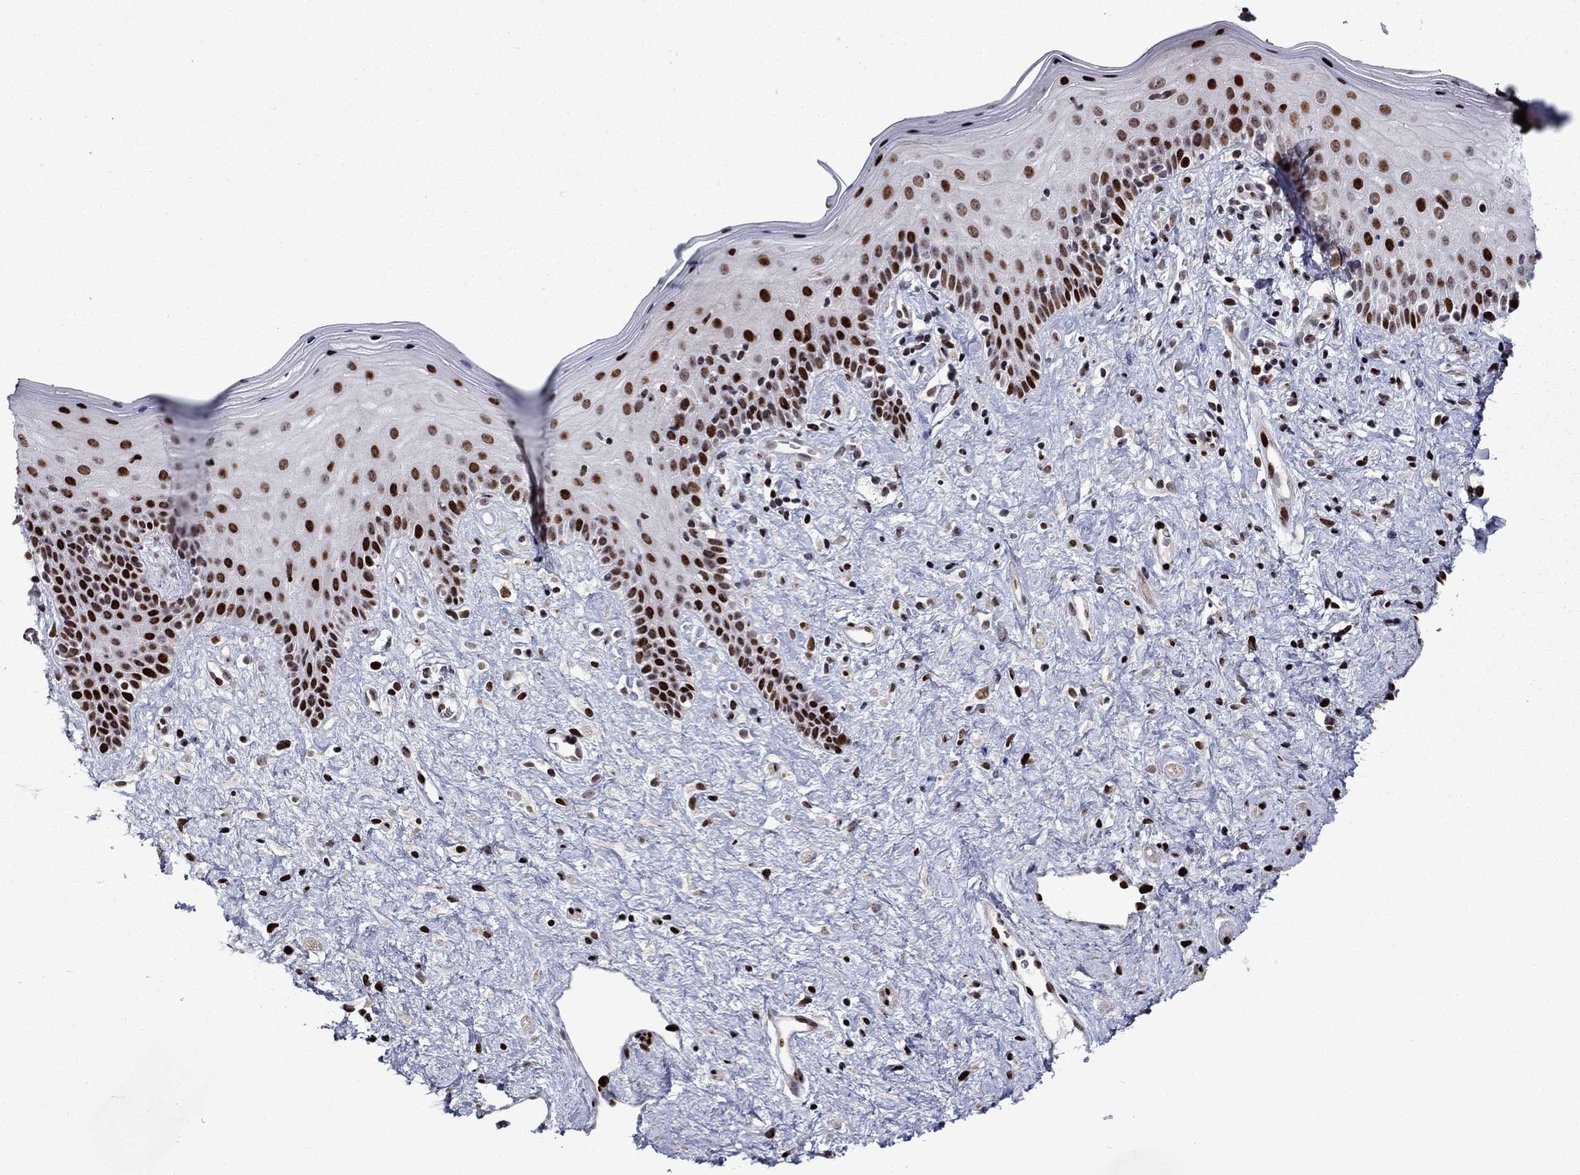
{"staining": {"intensity": "strong", "quantity": ">75%", "location": "nuclear"}, "tissue": "vagina", "cell_type": "Squamous epithelial cells", "image_type": "normal", "snomed": [{"axis": "morphology", "description": "Normal tissue, NOS"}, {"axis": "topography", "description": "Vagina"}], "caption": "This histopathology image reveals immunohistochemistry (IHC) staining of normal vagina, with high strong nuclear staining in about >75% of squamous epithelial cells.", "gene": "LIMK1", "patient": {"sex": "female", "age": 47}}